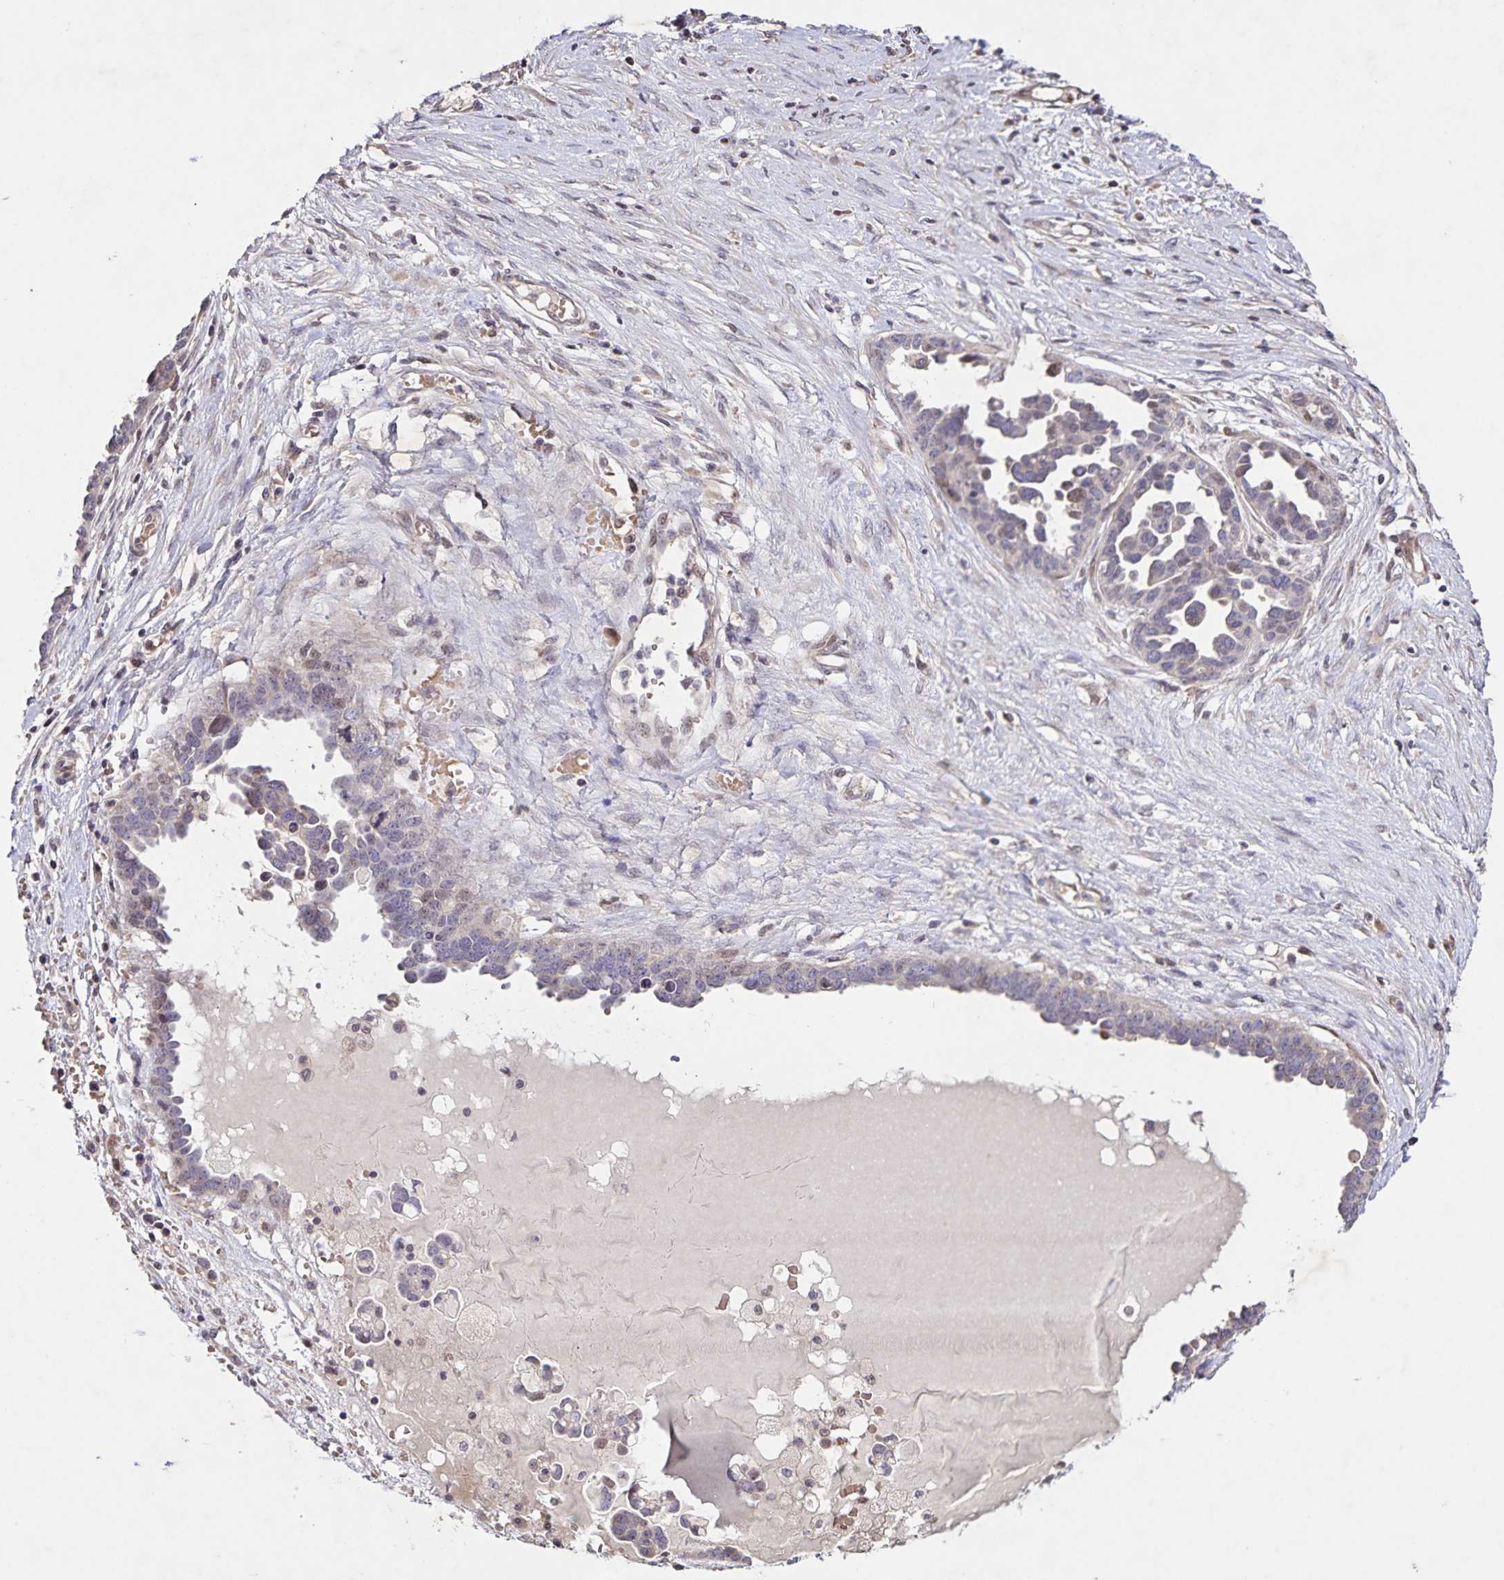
{"staining": {"intensity": "moderate", "quantity": "<25%", "location": "nuclear"}, "tissue": "ovarian cancer", "cell_type": "Tumor cells", "image_type": "cancer", "snomed": [{"axis": "morphology", "description": "Cystadenocarcinoma, serous, NOS"}, {"axis": "topography", "description": "Ovary"}], "caption": "Tumor cells display low levels of moderate nuclear expression in about <25% of cells in serous cystadenocarcinoma (ovarian). (DAB IHC, brown staining for protein, blue staining for nuclei).", "gene": "GDF2", "patient": {"sex": "female", "age": 54}}